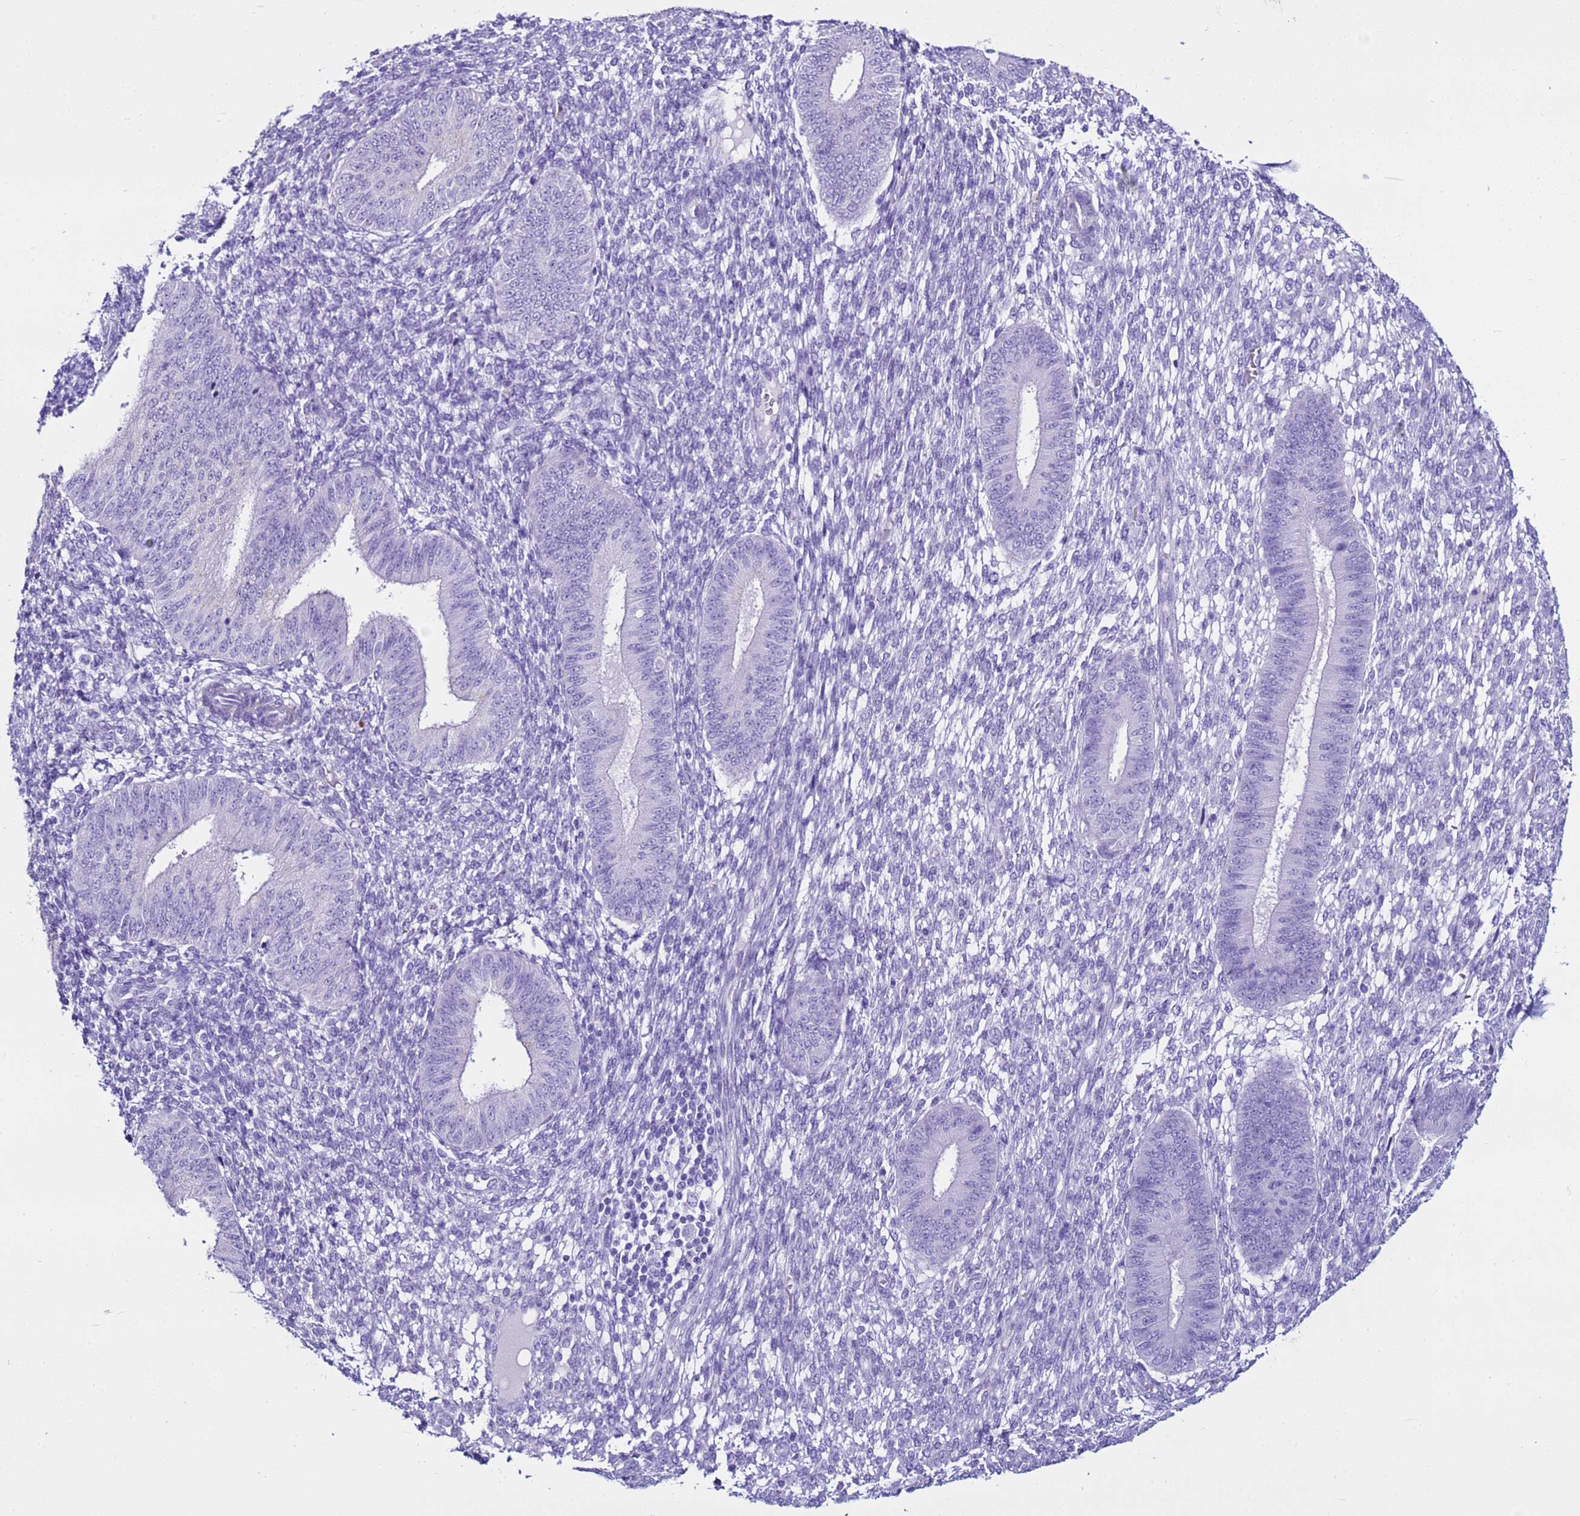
{"staining": {"intensity": "negative", "quantity": "none", "location": "none"}, "tissue": "endometrium", "cell_type": "Cells in endometrial stroma", "image_type": "normal", "snomed": [{"axis": "morphology", "description": "Normal tissue, NOS"}, {"axis": "topography", "description": "Endometrium"}], "caption": "Immunohistochemical staining of benign human endometrium reveals no significant staining in cells in endometrial stroma.", "gene": "LCMT1", "patient": {"sex": "female", "age": 49}}